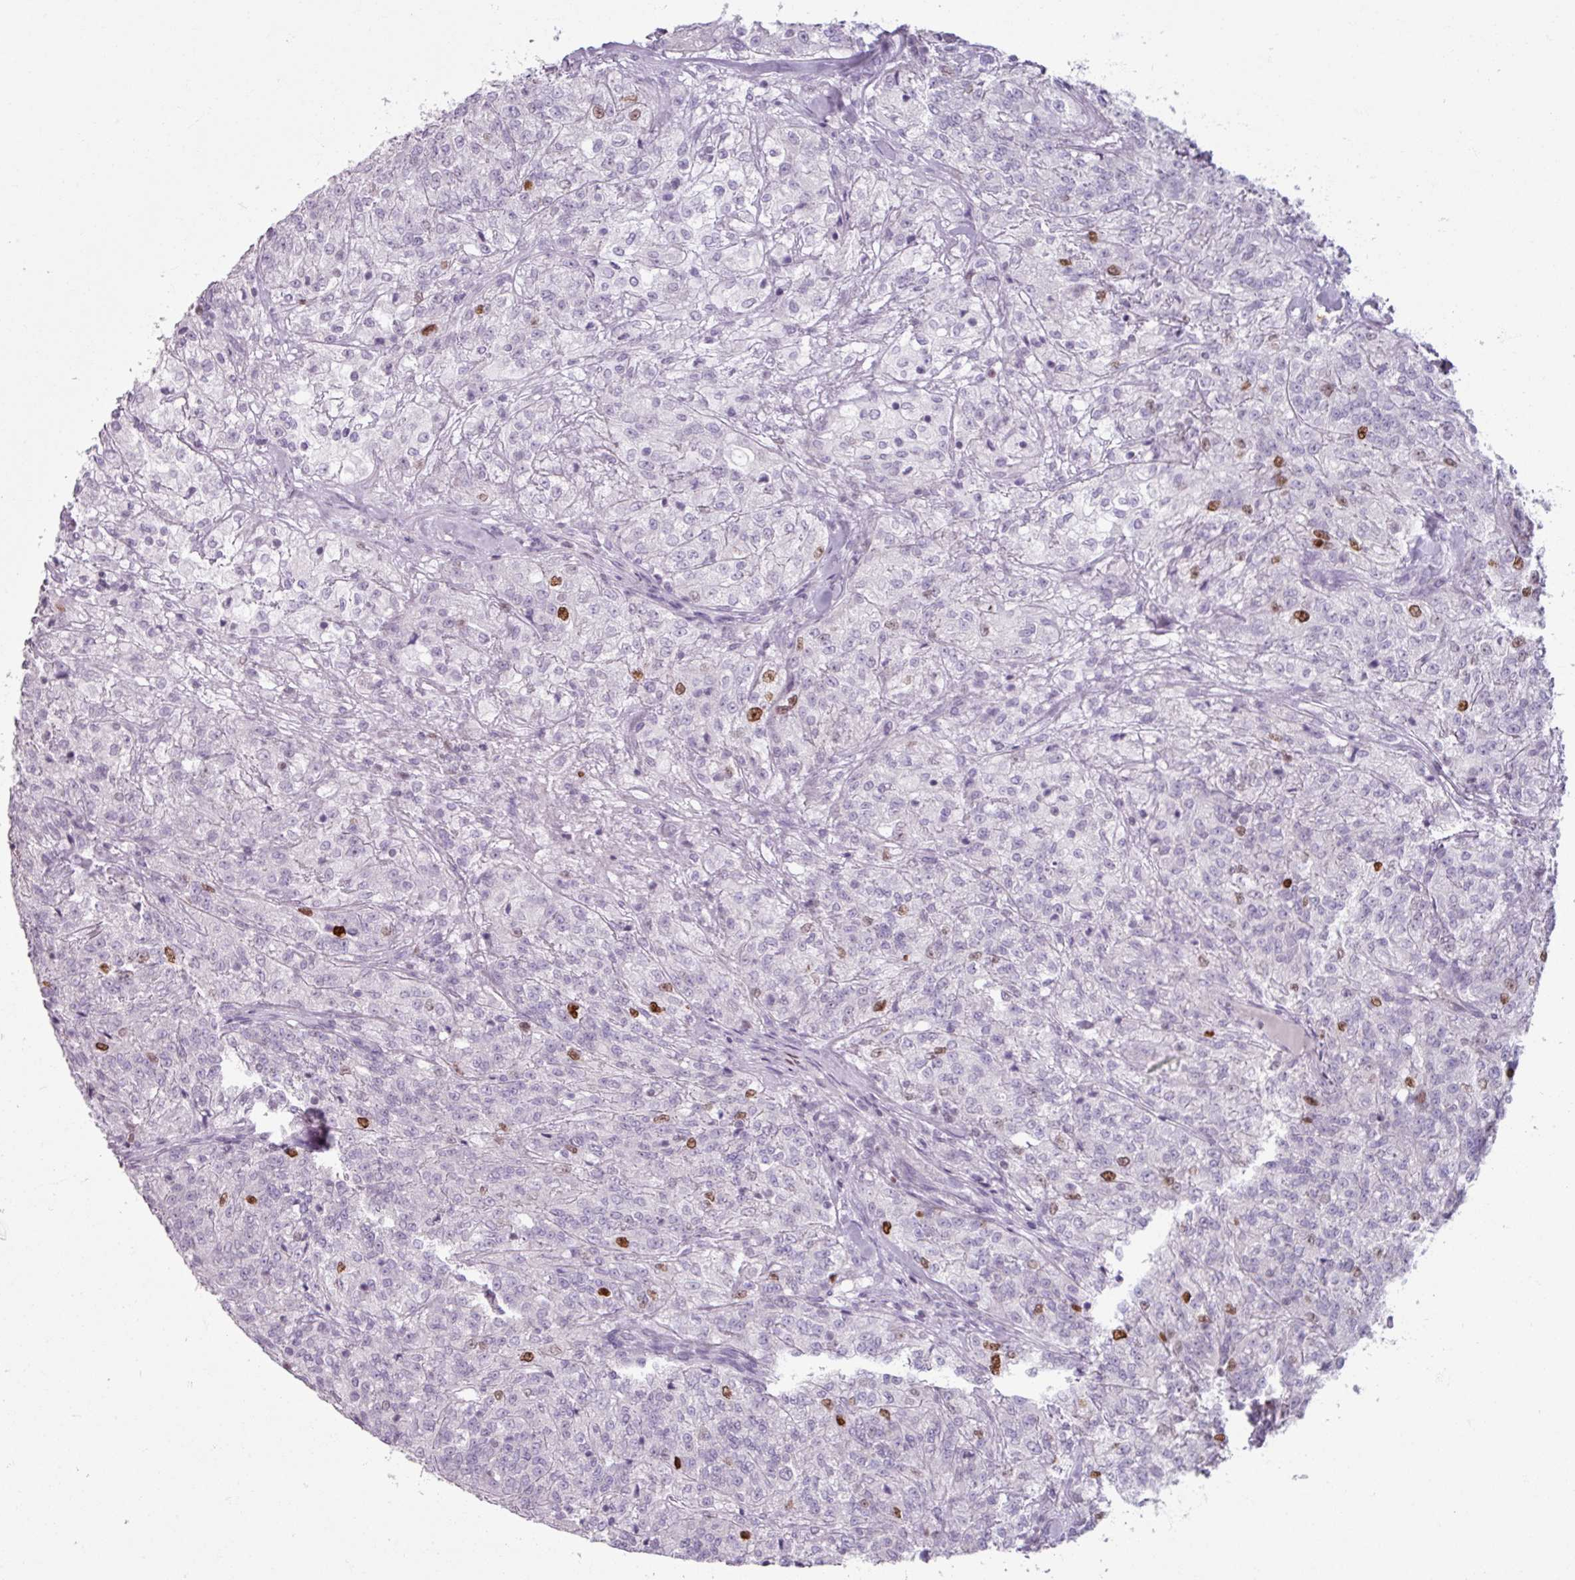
{"staining": {"intensity": "strong", "quantity": "<25%", "location": "nuclear"}, "tissue": "renal cancer", "cell_type": "Tumor cells", "image_type": "cancer", "snomed": [{"axis": "morphology", "description": "Adenocarcinoma, NOS"}, {"axis": "topography", "description": "Kidney"}], "caption": "Immunohistochemical staining of human renal adenocarcinoma shows medium levels of strong nuclear expression in approximately <25% of tumor cells. The protein of interest is stained brown, and the nuclei are stained in blue (DAB IHC with brightfield microscopy, high magnification).", "gene": "ATAD2", "patient": {"sex": "female", "age": 63}}